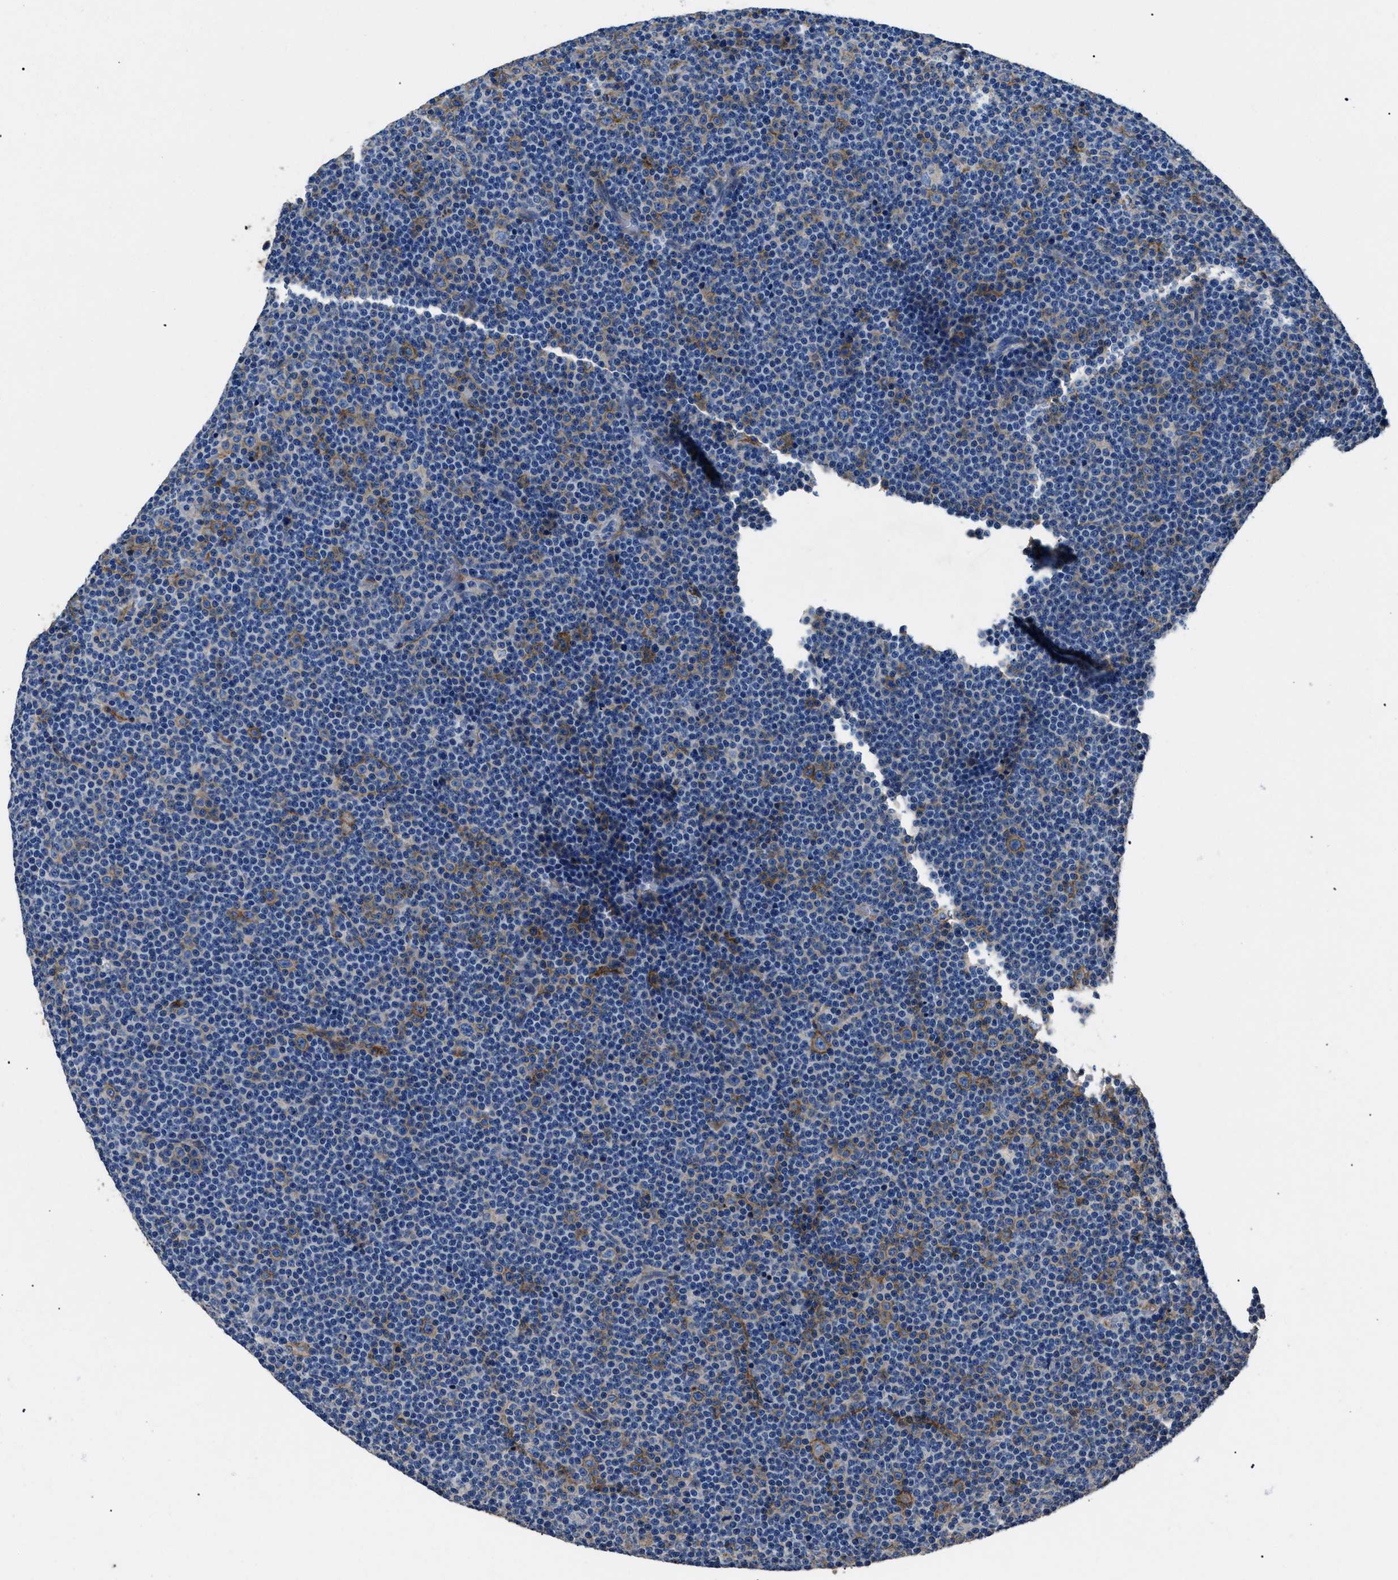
{"staining": {"intensity": "moderate", "quantity": "<25%", "location": "cytoplasmic/membranous"}, "tissue": "lymphoma", "cell_type": "Tumor cells", "image_type": "cancer", "snomed": [{"axis": "morphology", "description": "Malignant lymphoma, non-Hodgkin's type, Low grade"}, {"axis": "topography", "description": "Lymph node"}], "caption": "Immunohistochemical staining of human lymphoma demonstrates low levels of moderate cytoplasmic/membranous positivity in about <25% of tumor cells.", "gene": "CD276", "patient": {"sex": "female", "age": 67}}